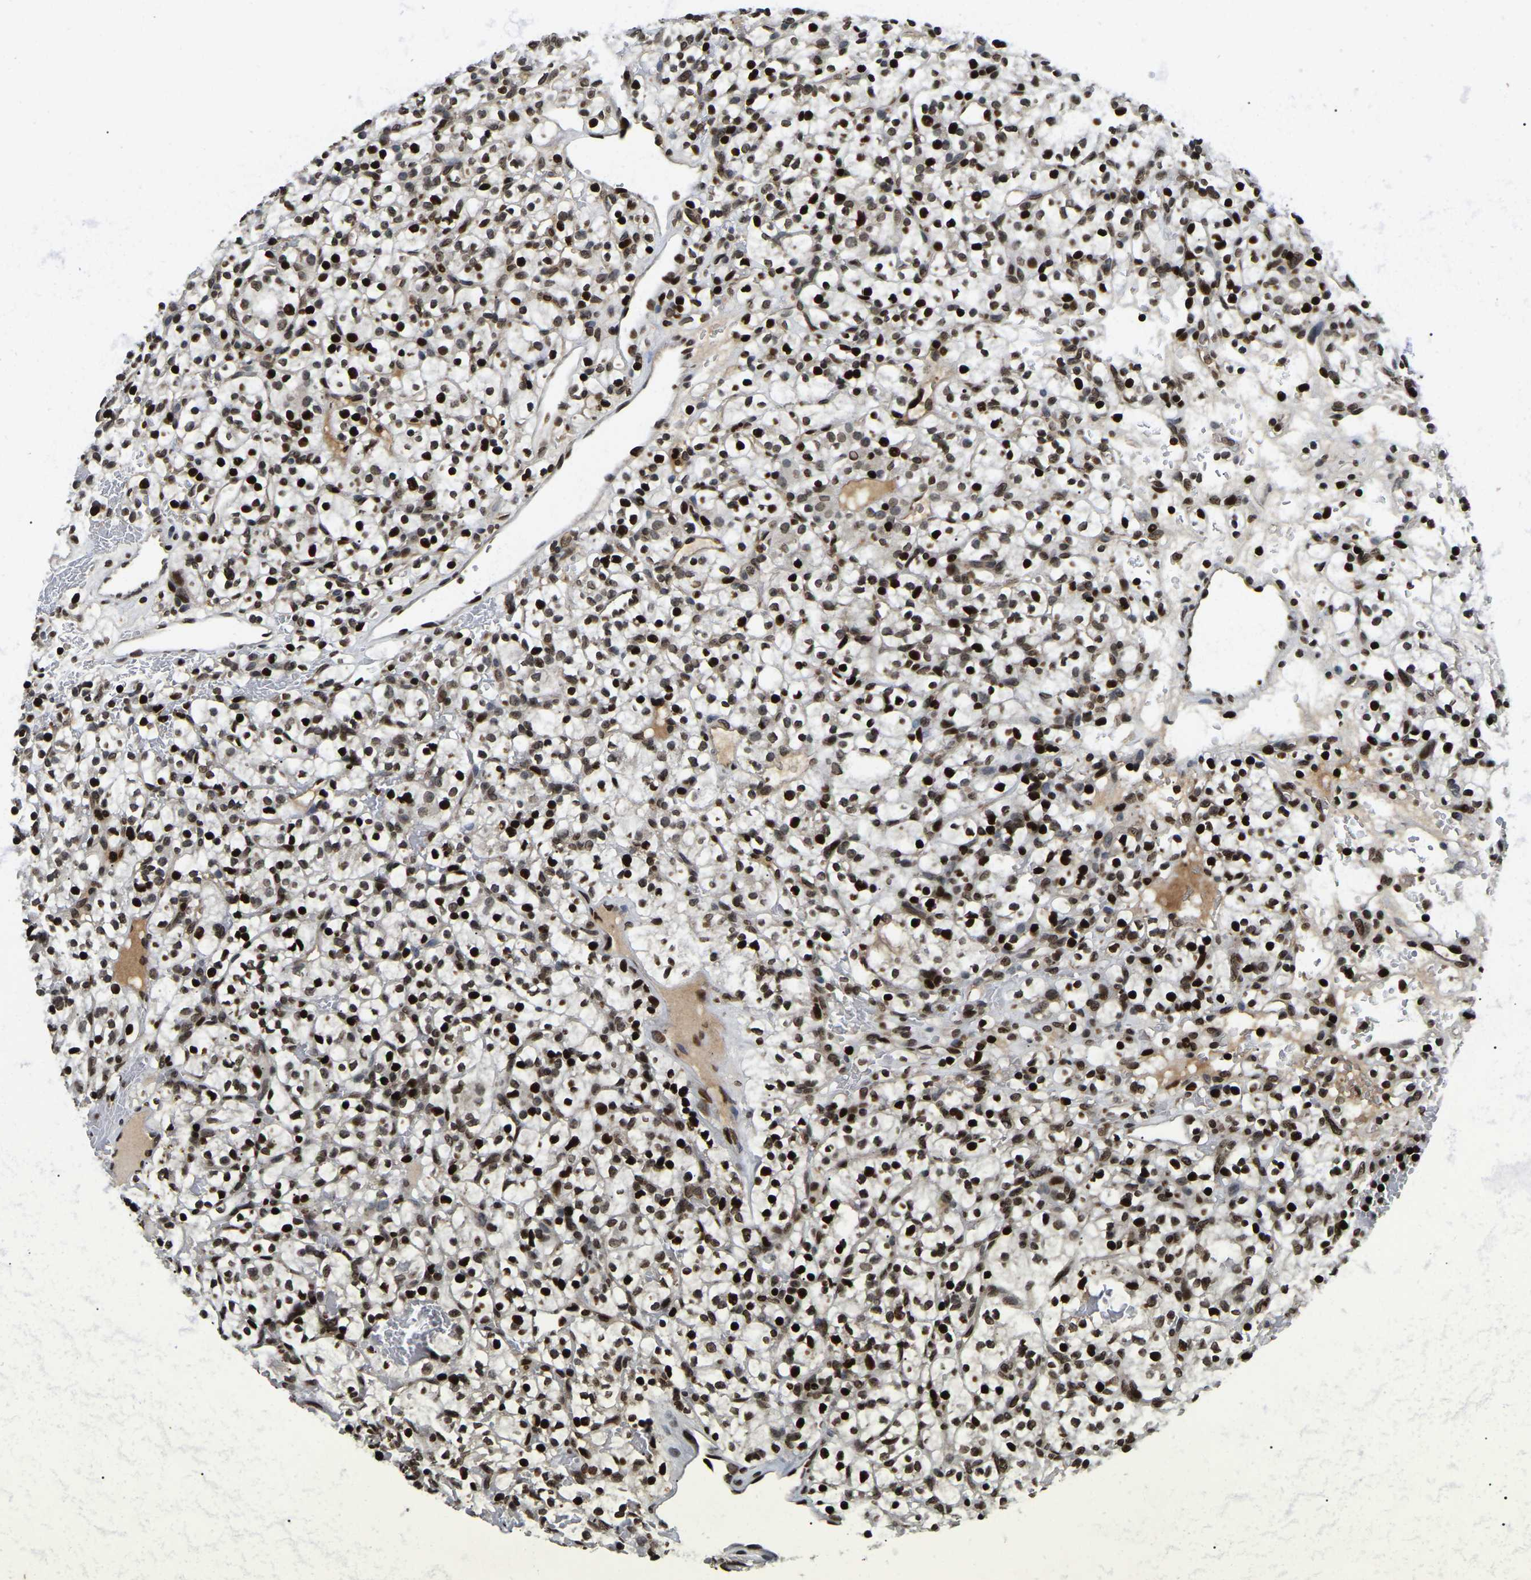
{"staining": {"intensity": "strong", "quantity": ">75%", "location": "nuclear"}, "tissue": "renal cancer", "cell_type": "Tumor cells", "image_type": "cancer", "snomed": [{"axis": "morphology", "description": "Adenocarcinoma, NOS"}, {"axis": "topography", "description": "Kidney"}], "caption": "Immunohistochemistry (IHC) micrograph of neoplastic tissue: human renal cancer (adenocarcinoma) stained using immunohistochemistry reveals high levels of strong protein expression localized specifically in the nuclear of tumor cells, appearing as a nuclear brown color.", "gene": "LRRC61", "patient": {"sex": "female", "age": 57}}